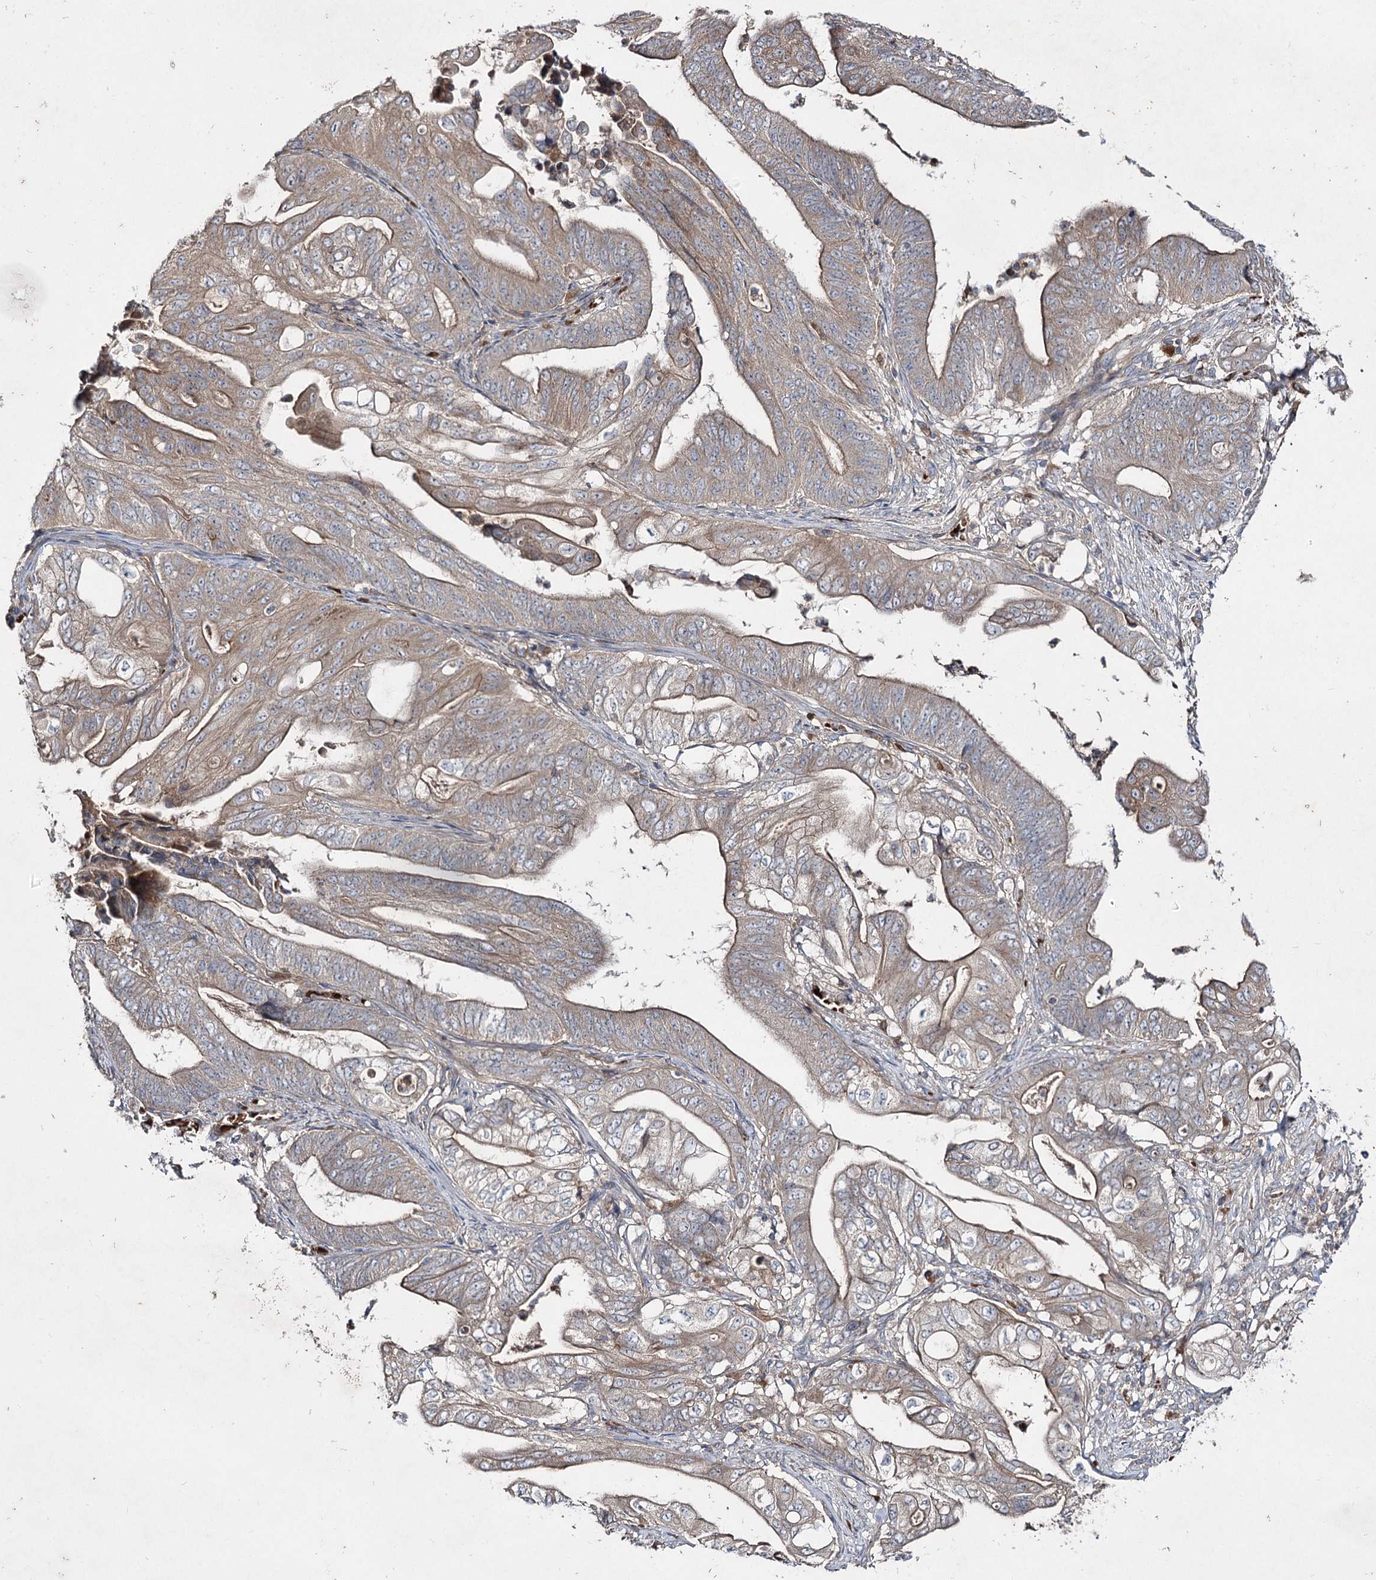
{"staining": {"intensity": "weak", "quantity": ">75%", "location": "cytoplasmic/membranous"}, "tissue": "stomach cancer", "cell_type": "Tumor cells", "image_type": "cancer", "snomed": [{"axis": "morphology", "description": "Adenocarcinoma, NOS"}, {"axis": "topography", "description": "Stomach"}], "caption": "A histopathology image showing weak cytoplasmic/membranous staining in approximately >75% of tumor cells in stomach cancer (adenocarcinoma), as visualized by brown immunohistochemical staining.", "gene": "KIAA0825", "patient": {"sex": "female", "age": 73}}